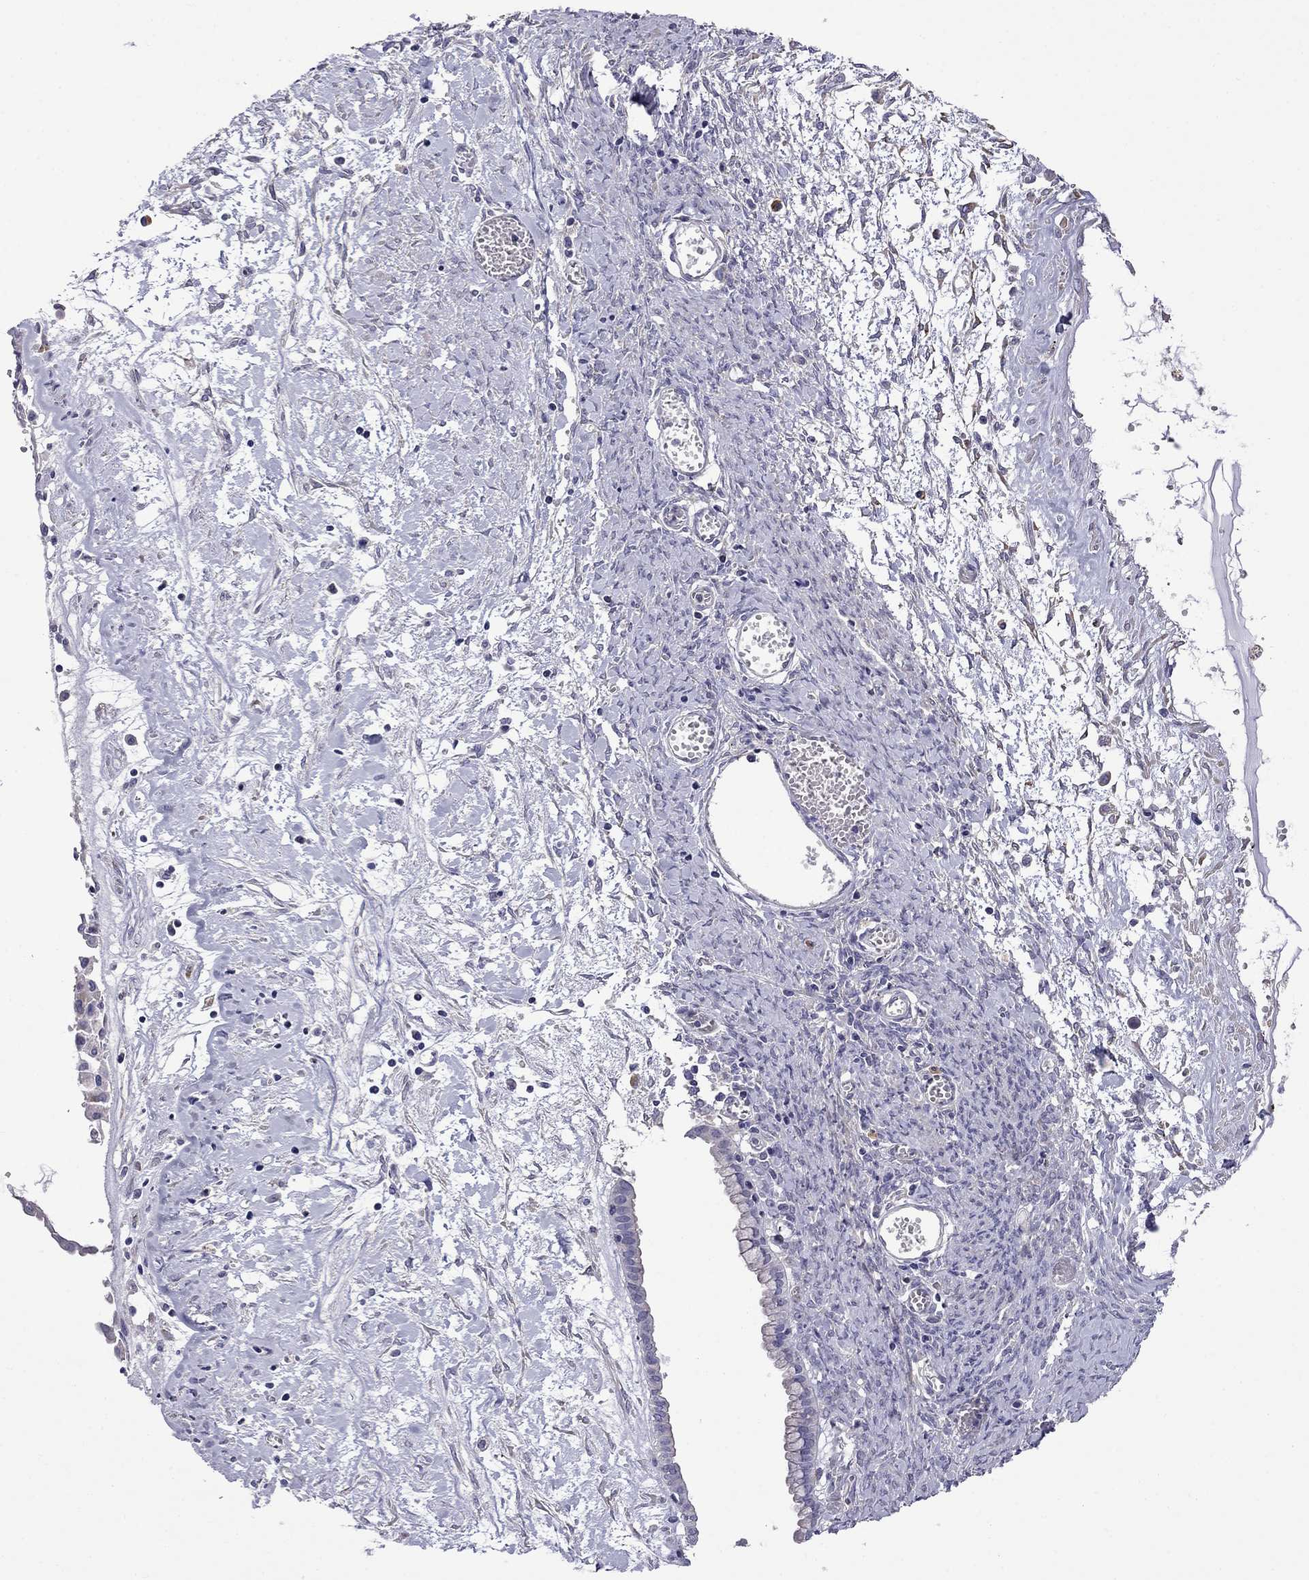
{"staining": {"intensity": "negative", "quantity": "none", "location": "none"}, "tissue": "ovarian cancer", "cell_type": "Tumor cells", "image_type": "cancer", "snomed": [{"axis": "morphology", "description": "Cystadenocarcinoma, mucinous, NOS"}, {"axis": "topography", "description": "Ovary"}], "caption": "A micrograph of ovarian mucinous cystadenocarcinoma stained for a protein exhibits no brown staining in tumor cells.", "gene": "STAR", "patient": {"sex": "female", "age": 67}}